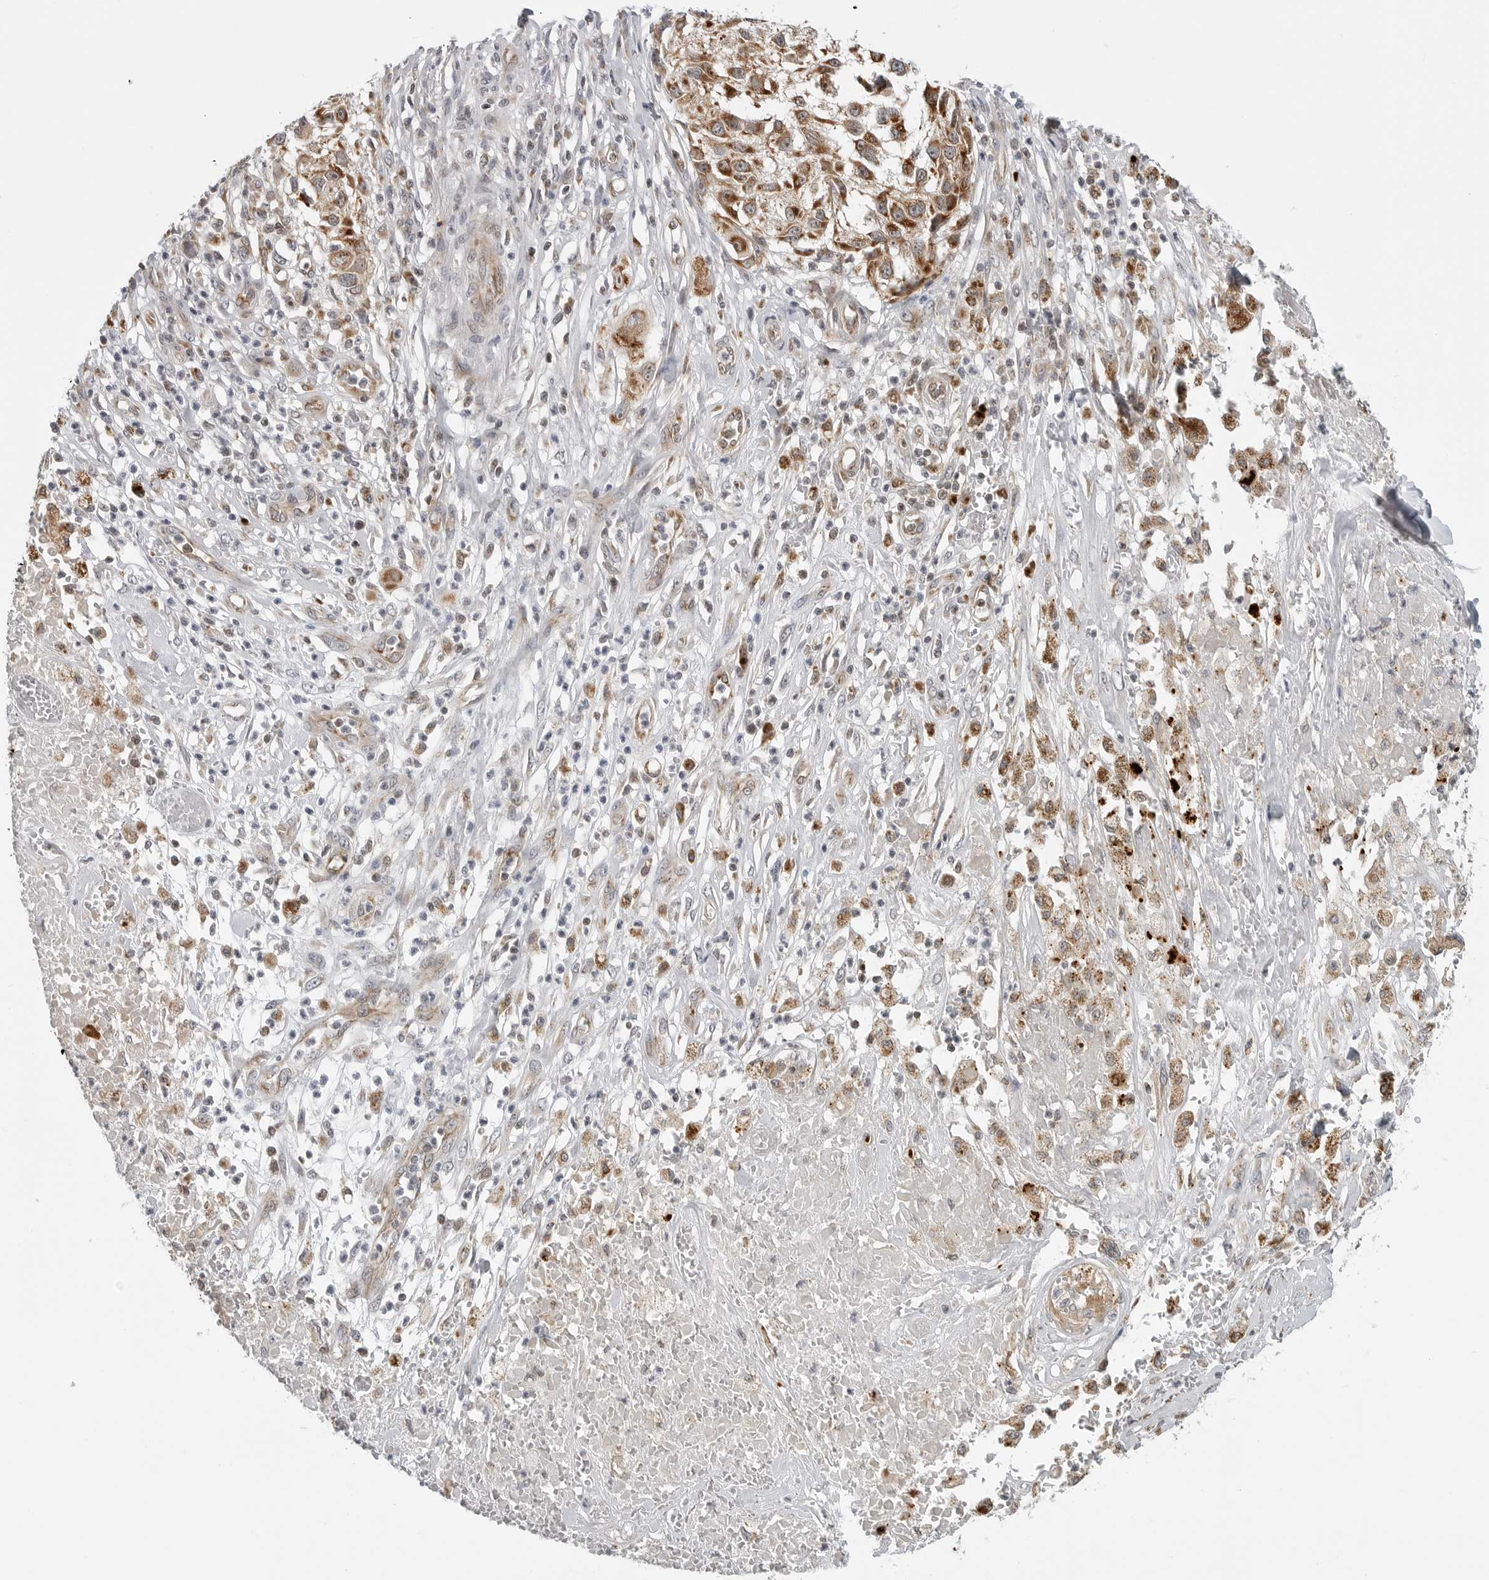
{"staining": {"intensity": "moderate", "quantity": ">75%", "location": "cytoplasmic/membranous"}, "tissue": "melanoma", "cell_type": "Tumor cells", "image_type": "cancer", "snomed": [{"axis": "morphology", "description": "Necrosis, NOS"}, {"axis": "morphology", "description": "Malignant melanoma, NOS"}, {"axis": "topography", "description": "Skin"}], "caption": "Moderate cytoplasmic/membranous protein positivity is present in approximately >75% of tumor cells in malignant melanoma.", "gene": "PEX2", "patient": {"sex": "female", "age": 87}}